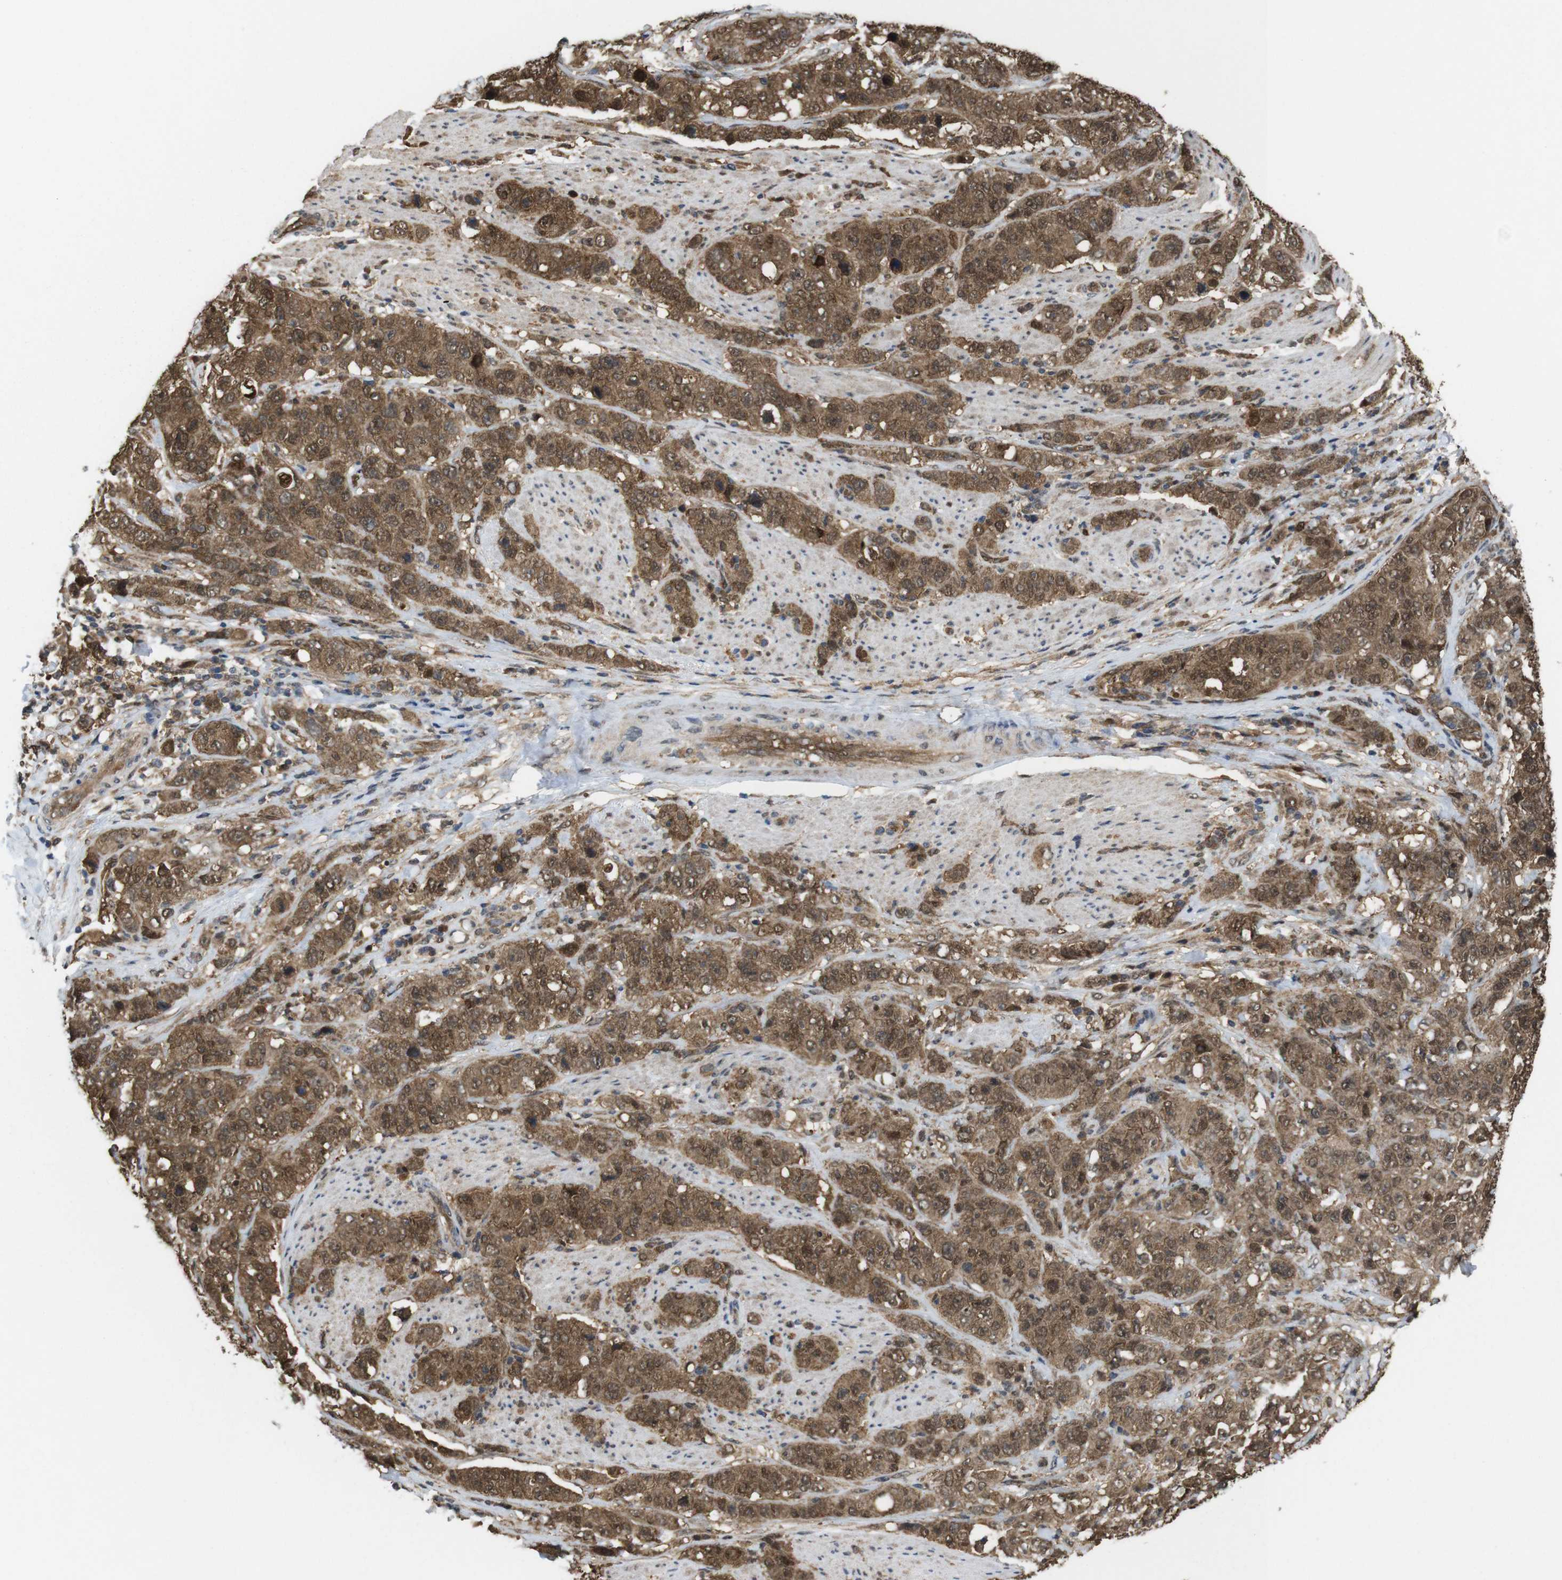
{"staining": {"intensity": "moderate", "quantity": ">75%", "location": "cytoplasmic/membranous,nuclear"}, "tissue": "stomach cancer", "cell_type": "Tumor cells", "image_type": "cancer", "snomed": [{"axis": "morphology", "description": "Adenocarcinoma, NOS"}, {"axis": "topography", "description": "Stomach"}], "caption": "Brown immunohistochemical staining in human adenocarcinoma (stomach) displays moderate cytoplasmic/membranous and nuclear positivity in about >75% of tumor cells.", "gene": "YWHAG", "patient": {"sex": "male", "age": 48}}